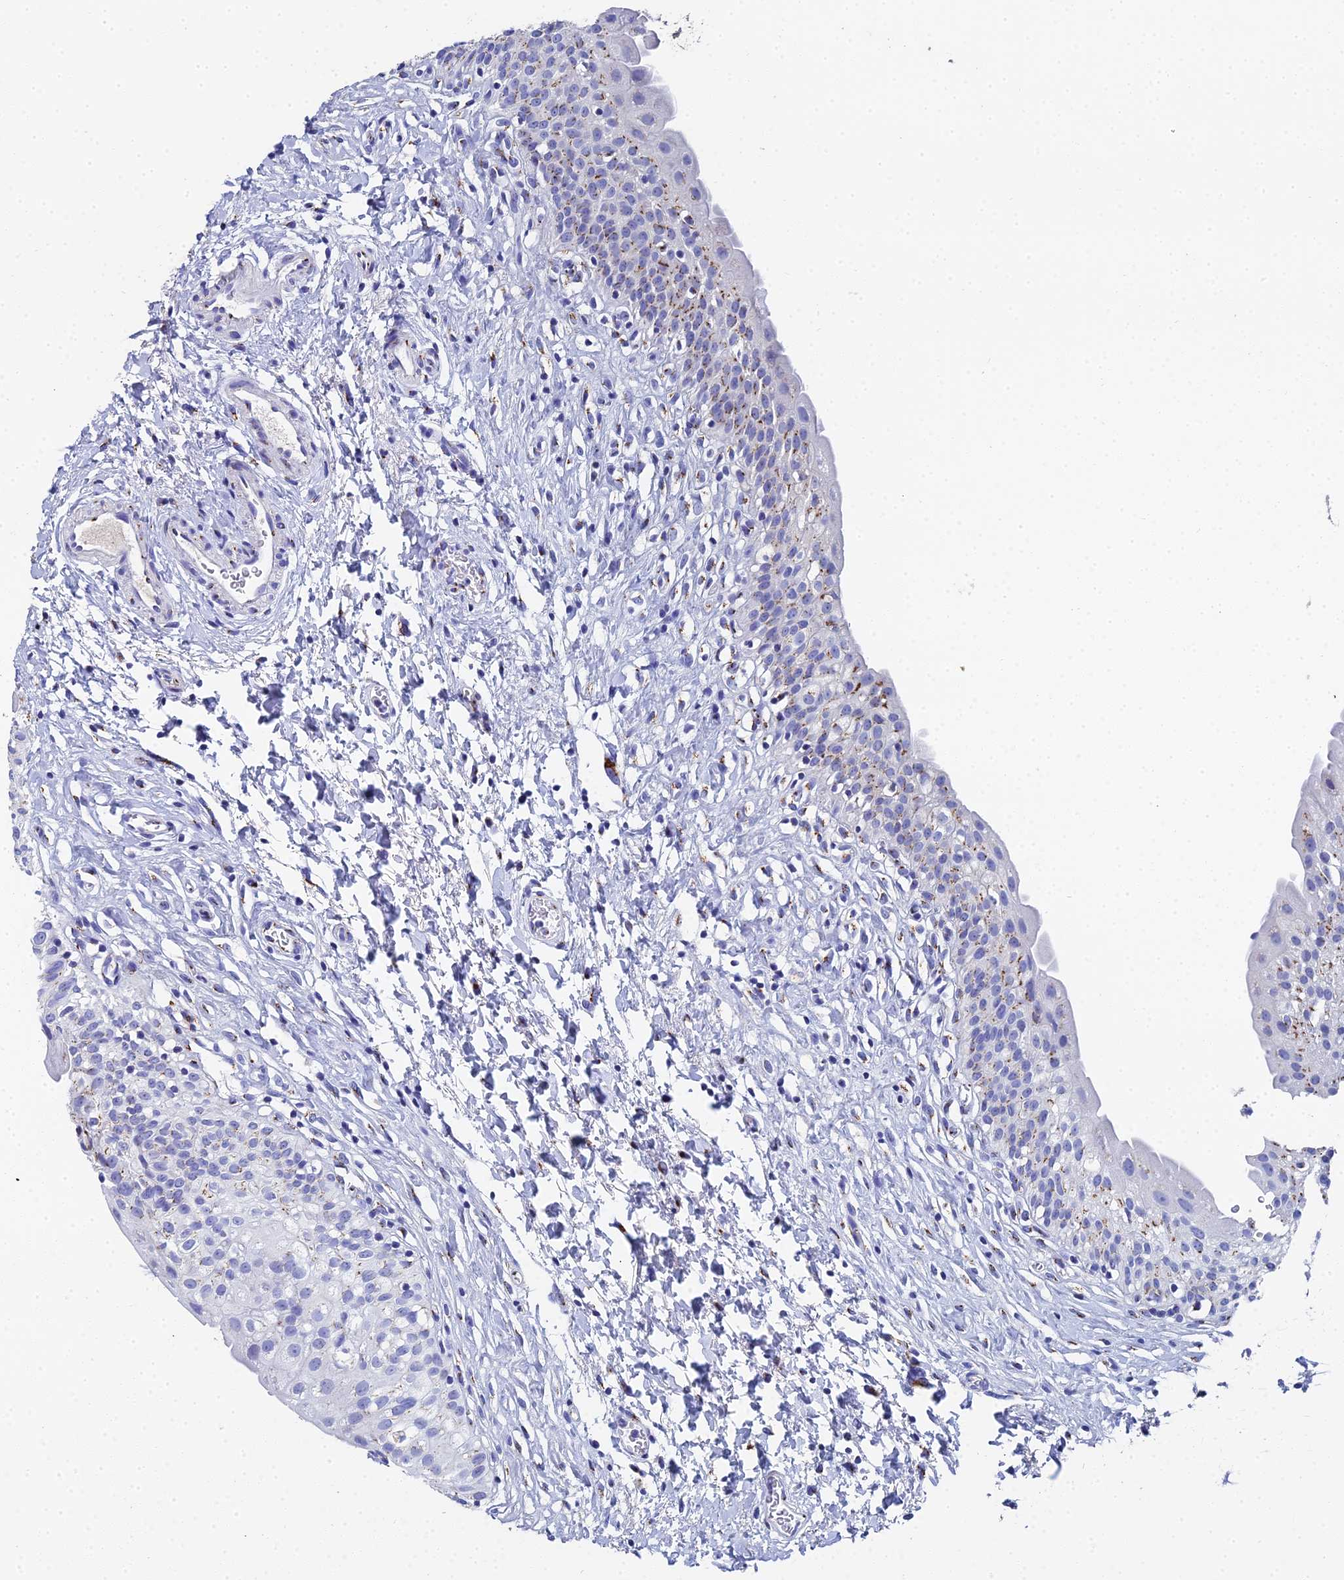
{"staining": {"intensity": "moderate", "quantity": "25%-75%", "location": "cytoplasmic/membranous"}, "tissue": "urinary bladder", "cell_type": "Urothelial cells", "image_type": "normal", "snomed": [{"axis": "morphology", "description": "Normal tissue, NOS"}, {"axis": "topography", "description": "Urinary bladder"}], "caption": "Protein staining displays moderate cytoplasmic/membranous positivity in about 25%-75% of urothelial cells in normal urinary bladder. (Brightfield microscopy of DAB IHC at high magnification).", "gene": "ENSG00000268674", "patient": {"sex": "male", "age": 51}}